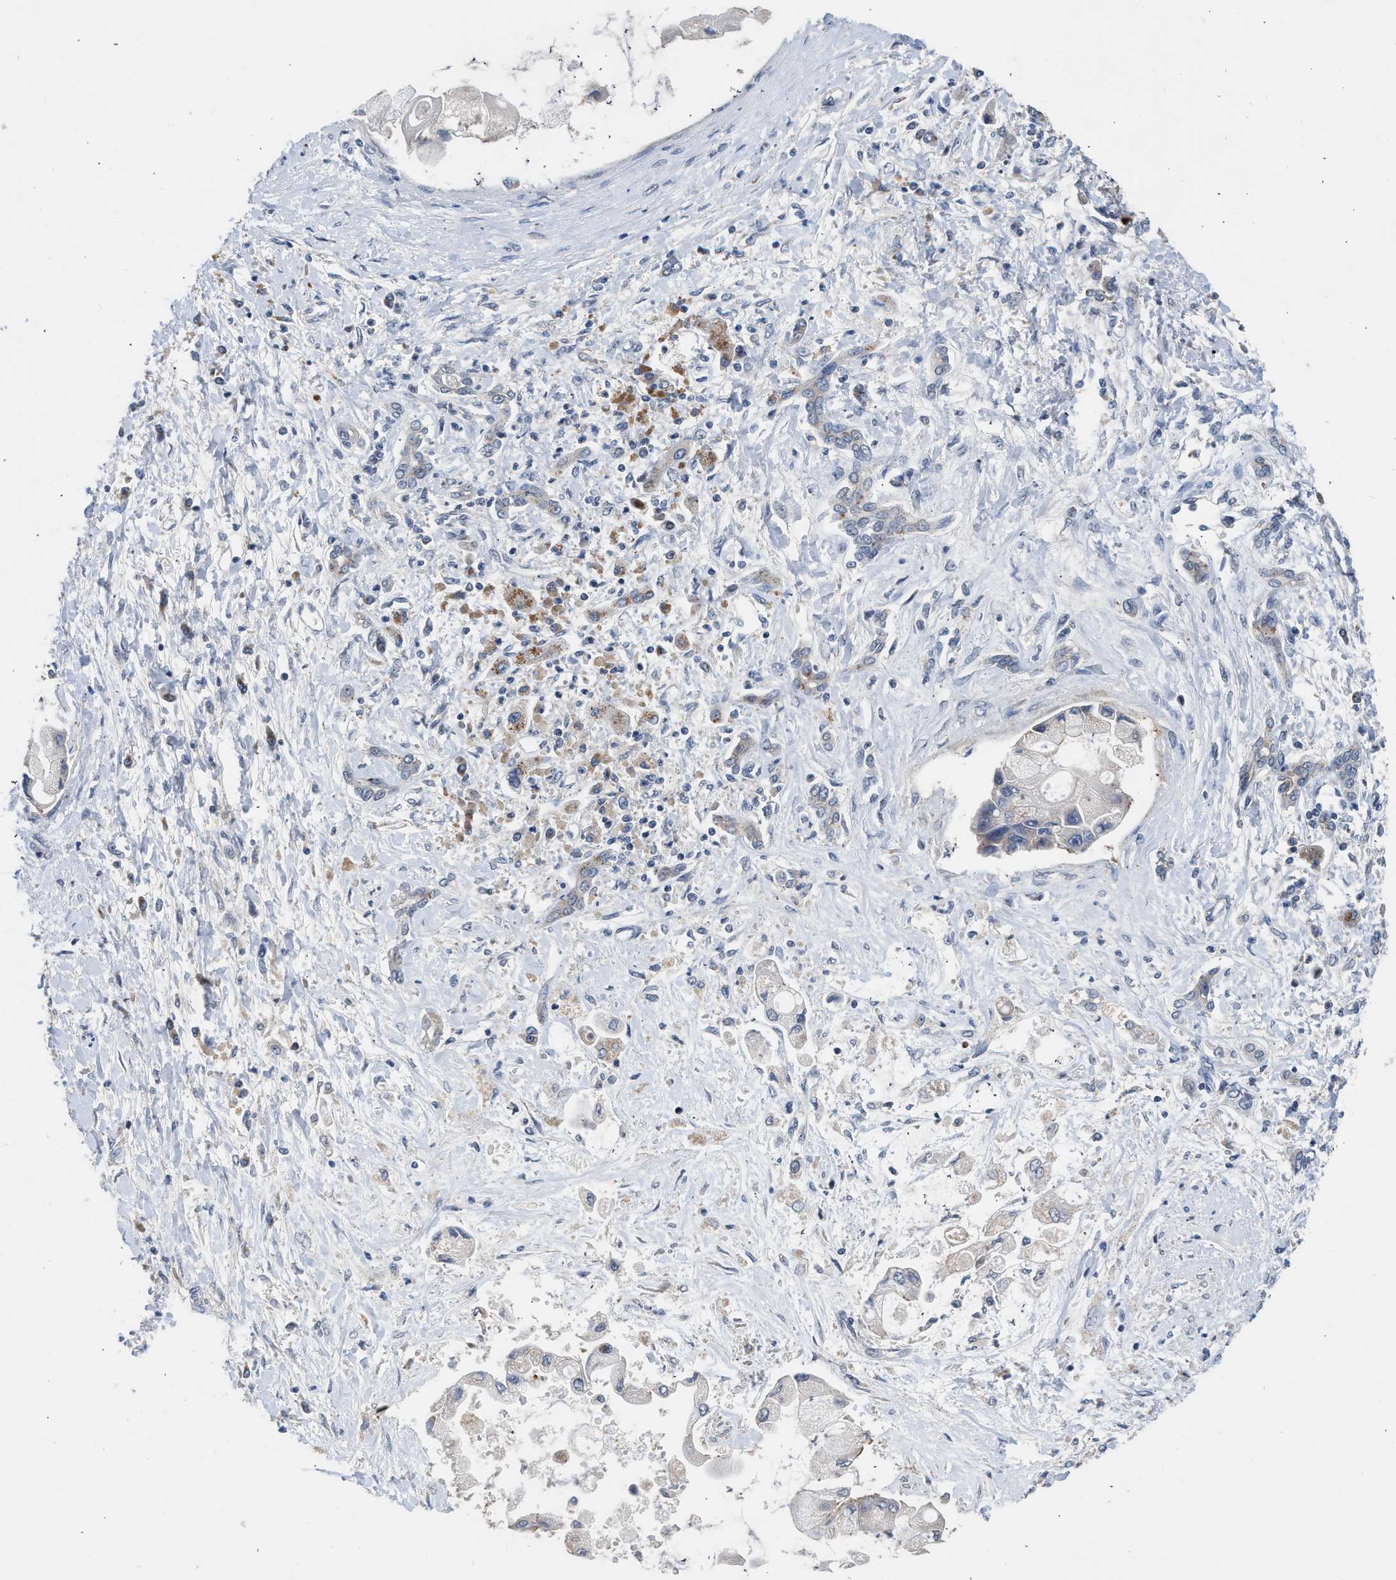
{"staining": {"intensity": "weak", "quantity": "25%-75%", "location": "cytoplasmic/membranous"}, "tissue": "liver cancer", "cell_type": "Tumor cells", "image_type": "cancer", "snomed": [{"axis": "morphology", "description": "Cholangiocarcinoma"}, {"axis": "topography", "description": "Liver"}], "caption": "A micrograph of human liver cholangiocarcinoma stained for a protein shows weak cytoplasmic/membranous brown staining in tumor cells. (DAB (3,3'-diaminobenzidine) IHC, brown staining for protein, blue staining for nuclei).", "gene": "CSF3R", "patient": {"sex": "male", "age": 50}}